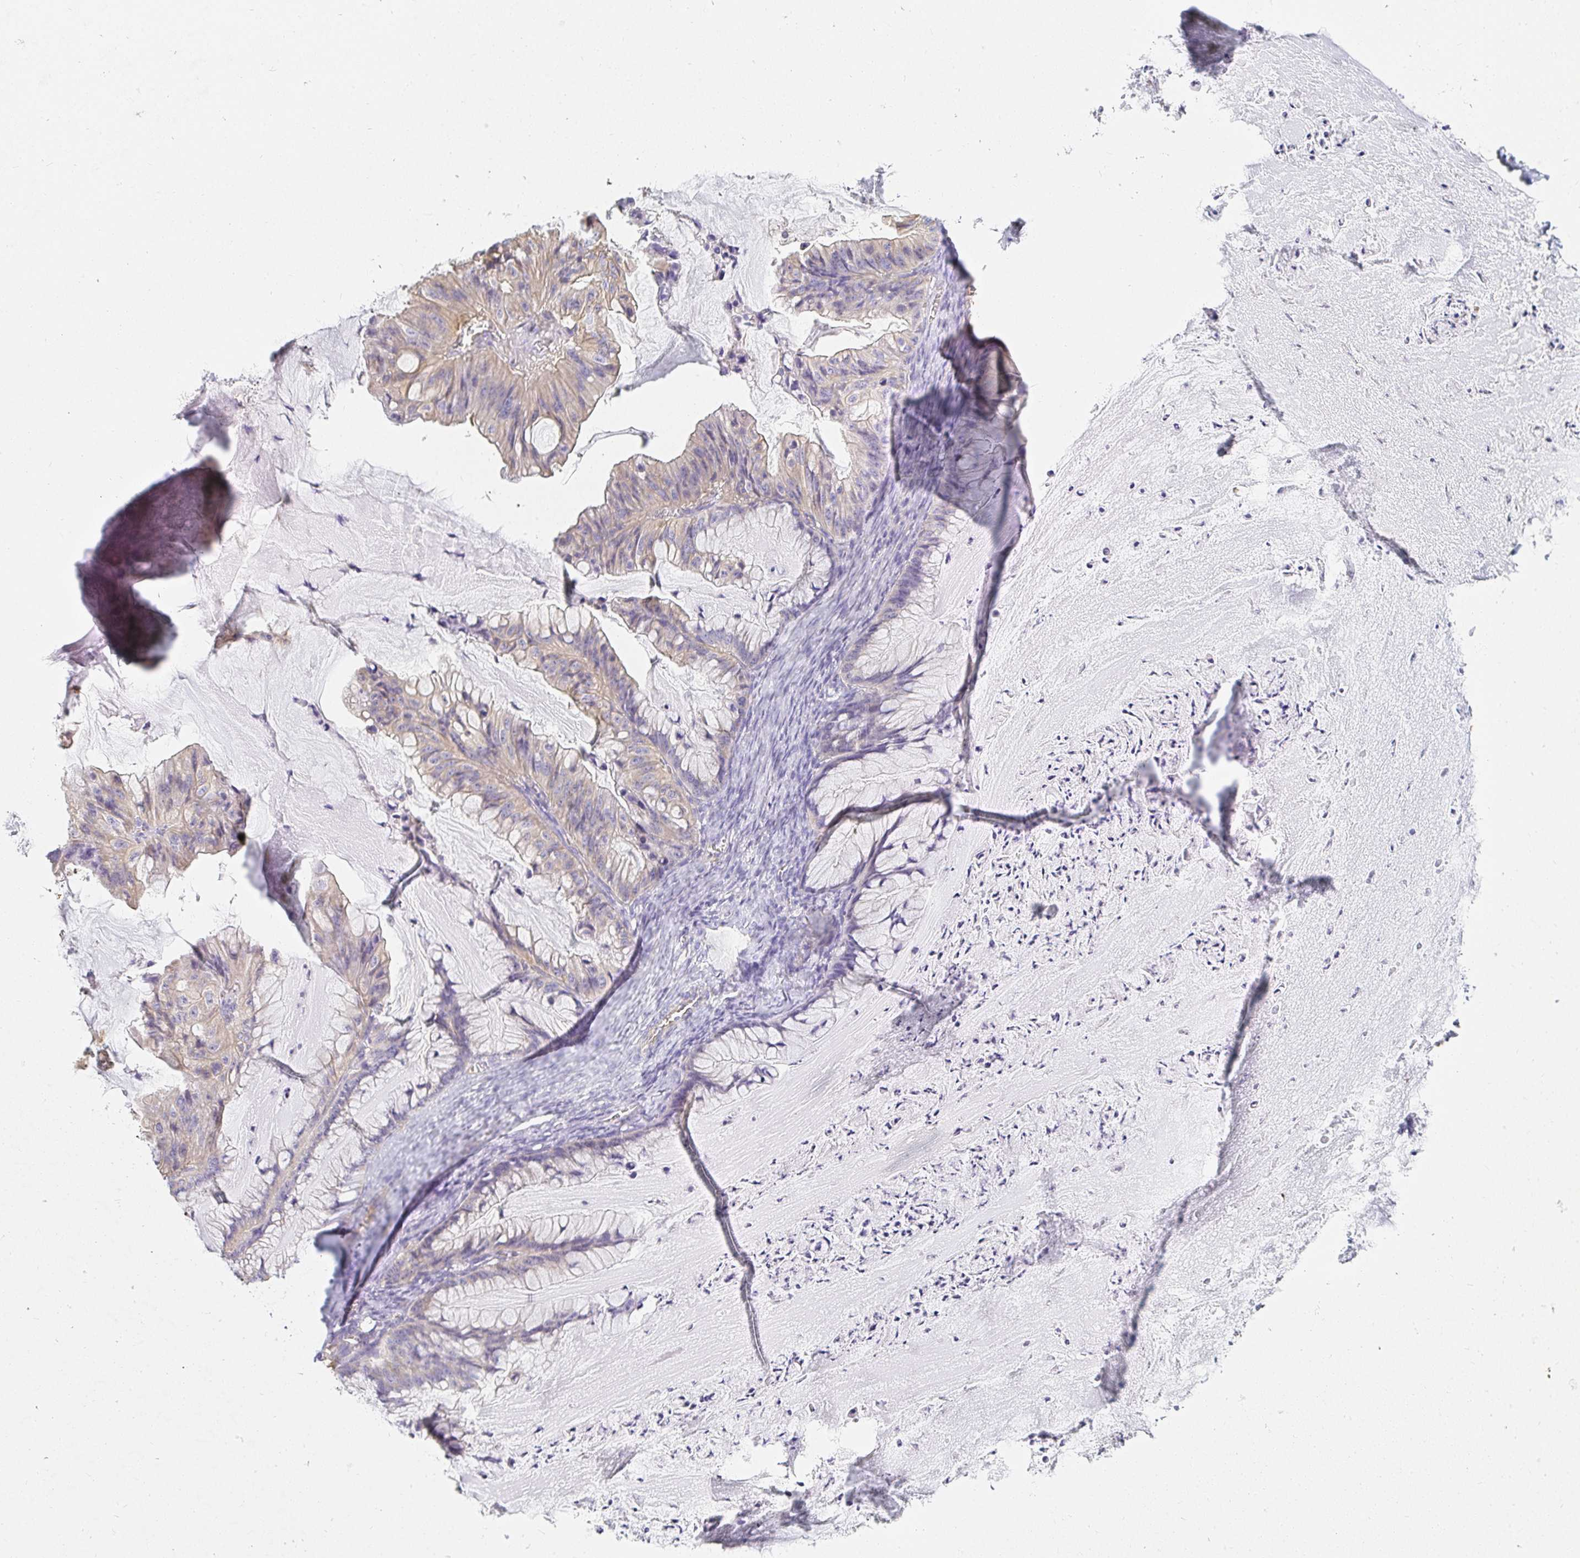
{"staining": {"intensity": "weak", "quantity": "<25%", "location": "cytoplasmic/membranous"}, "tissue": "ovarian cancer", "cell_type": "Tumor cells", "image_type": "cancer", "snomed": [{"axis": "morphology", "description": "Cystadenocarcinoma, mucinous, NOS"}, {"axis": "topography", "description": "Ovary"}], "caption": "Tumor cells are negative for protein expression in human ovarian cancer.", "gene": "TSPAN19", "patient": {"sex": "female", "age": 72}}